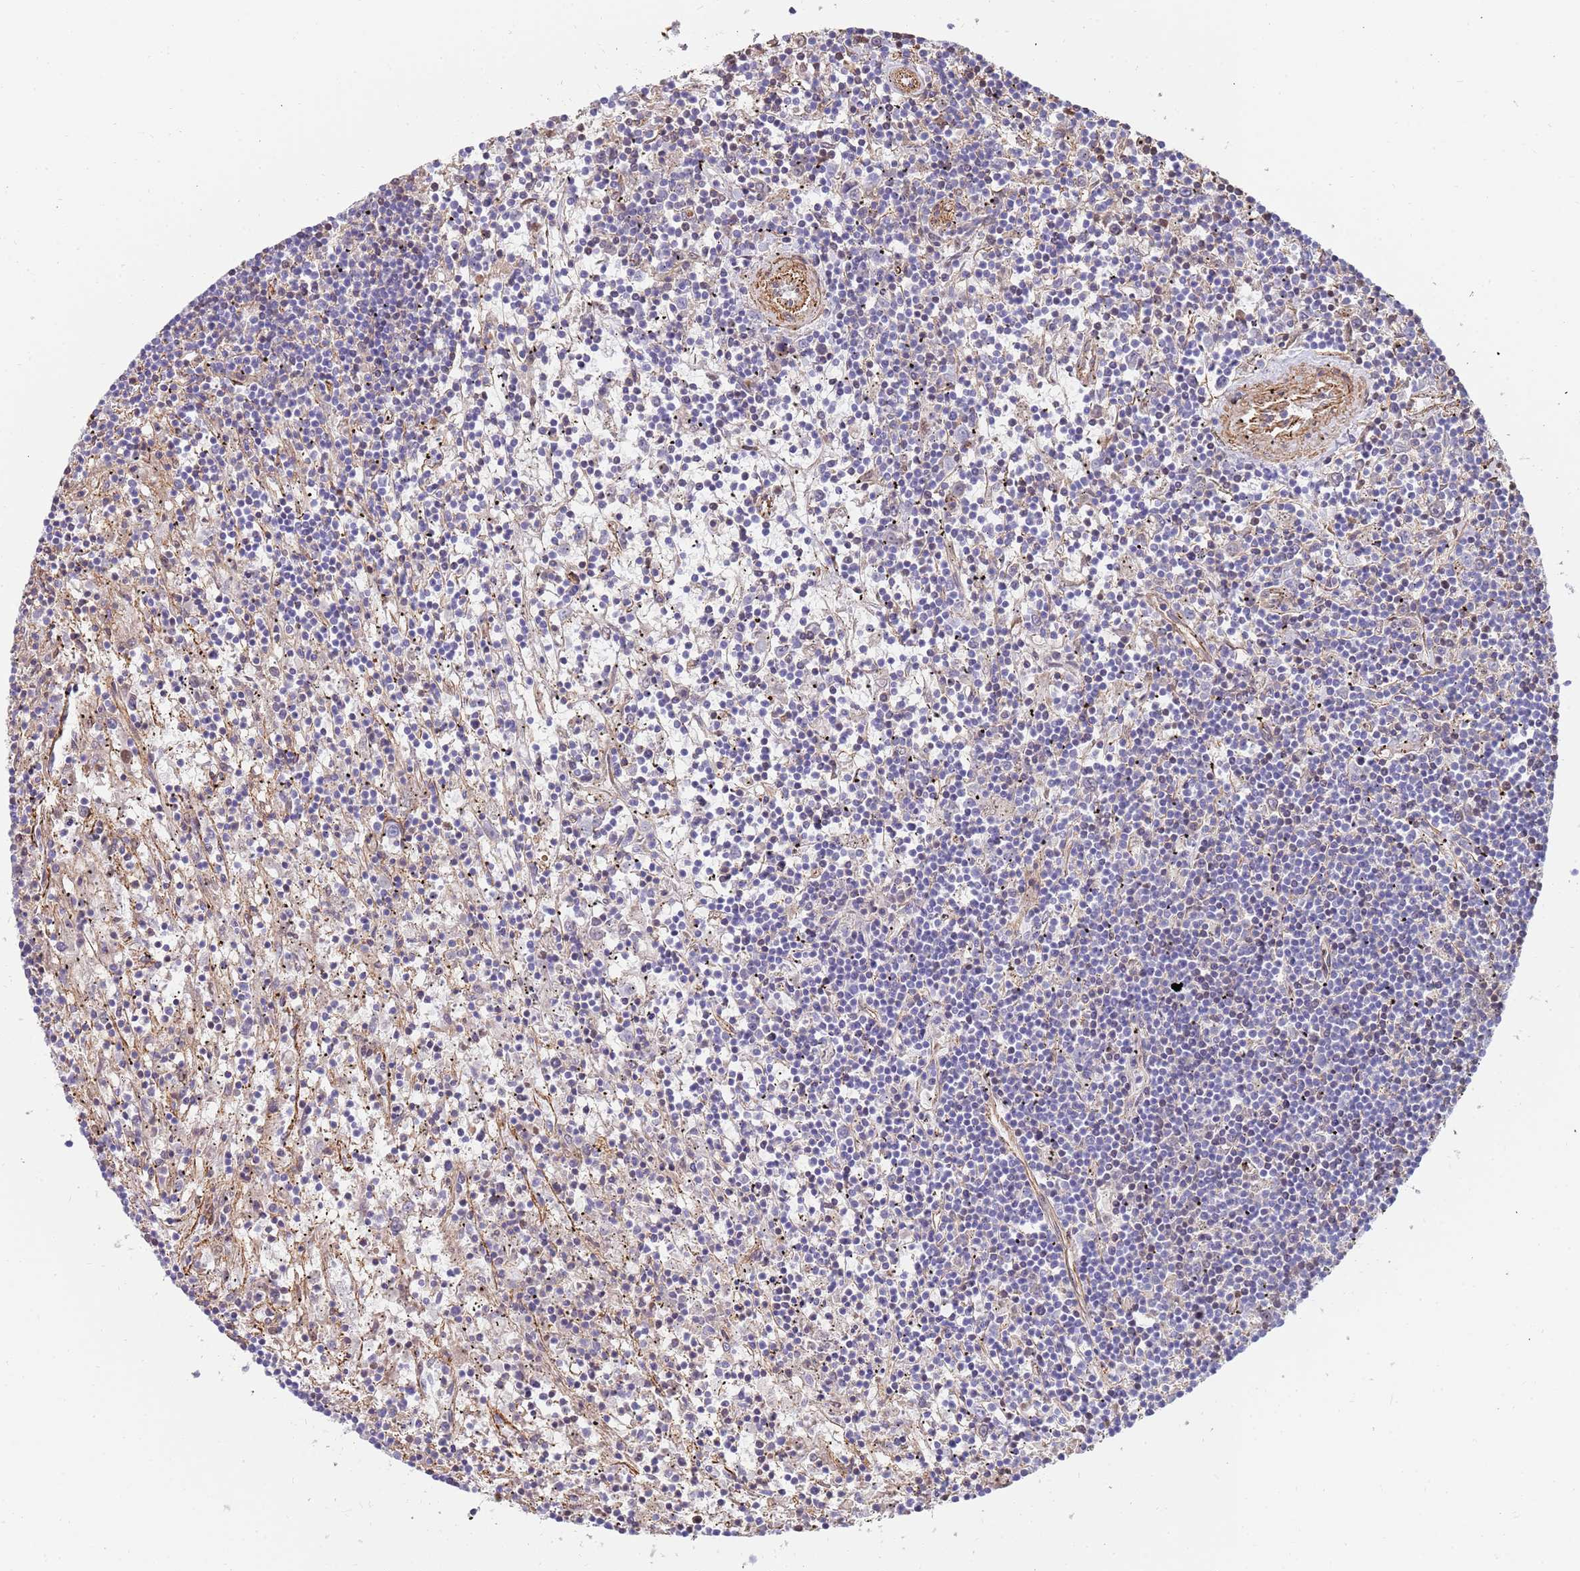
{"staining": {"intensity": "negative", "quantity": "none", "location": "none"}, "tissue": "lymphoma", "cell_type": "Tumor cells", "image_type": "cancer", "snomed": [{"axis": "morphology", "description": "Malignant lymphoma, non-Hodgkin's type, Low grade"}, {"axis": "topography", "description": "Spleen"}], "caption": "There is no significant positivity in tumor cells of low-grade malignant lymphoma, non-Hodgkin's type. (DAB immunohistochemistry (IHC) with hematoxylin counter stain).", "gene": "GFRAL", "patient": {"sex": "male", "age": 76}}